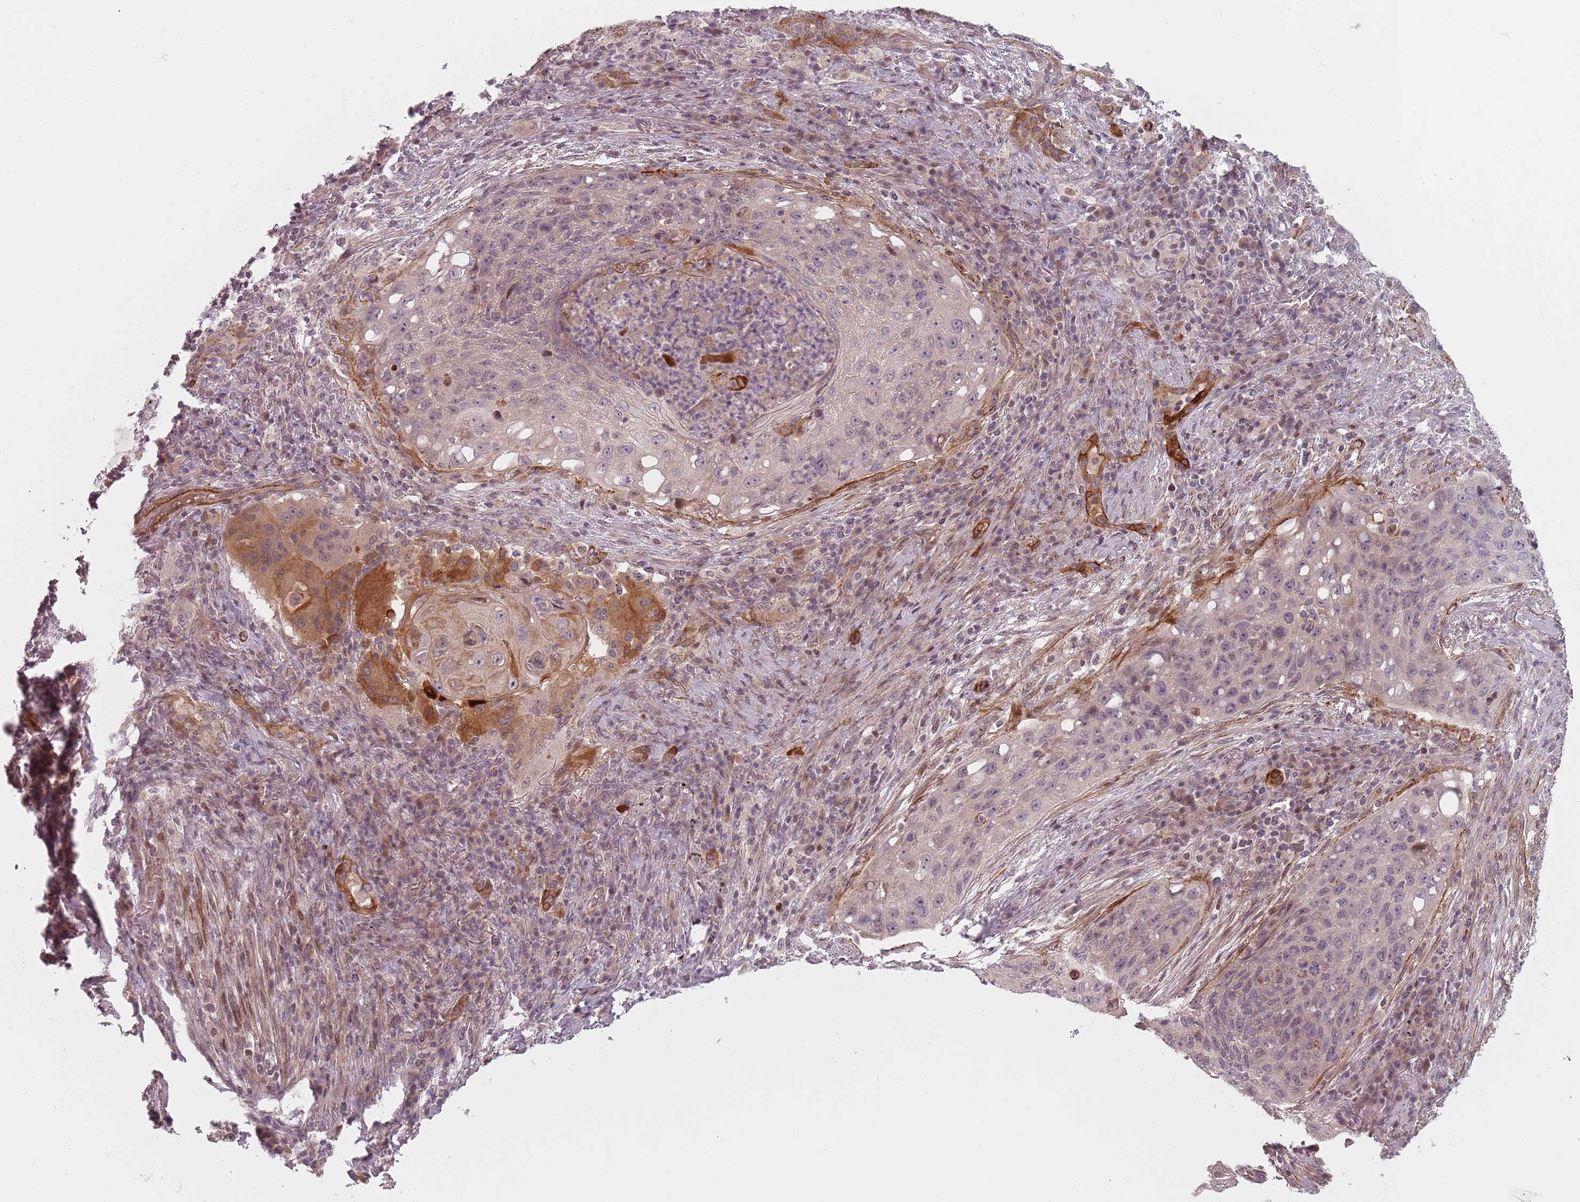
{"staining": {"intensity": "strong", "quantity": "<25%", "location": "cytoplasmic/membranous"}, "tissue": "lung cancer", "cell_type": "Tumor cells", "image_type": "cancer", "snomed": [{"axis": "morphology", "description": "Squamous cell carcinoma, NOS"}, {"axis": "topography", "description": "Lung"}], "caption": "Immunohistochemical staining of human squamous cell carcinoma (lung) reveals medium levels of strong cytoplasmic/membranous protein positivity in approximately <25% of tumor cells.", "gene": "RPS6KA2", "patient": {"sex": "female", "age": 63}}